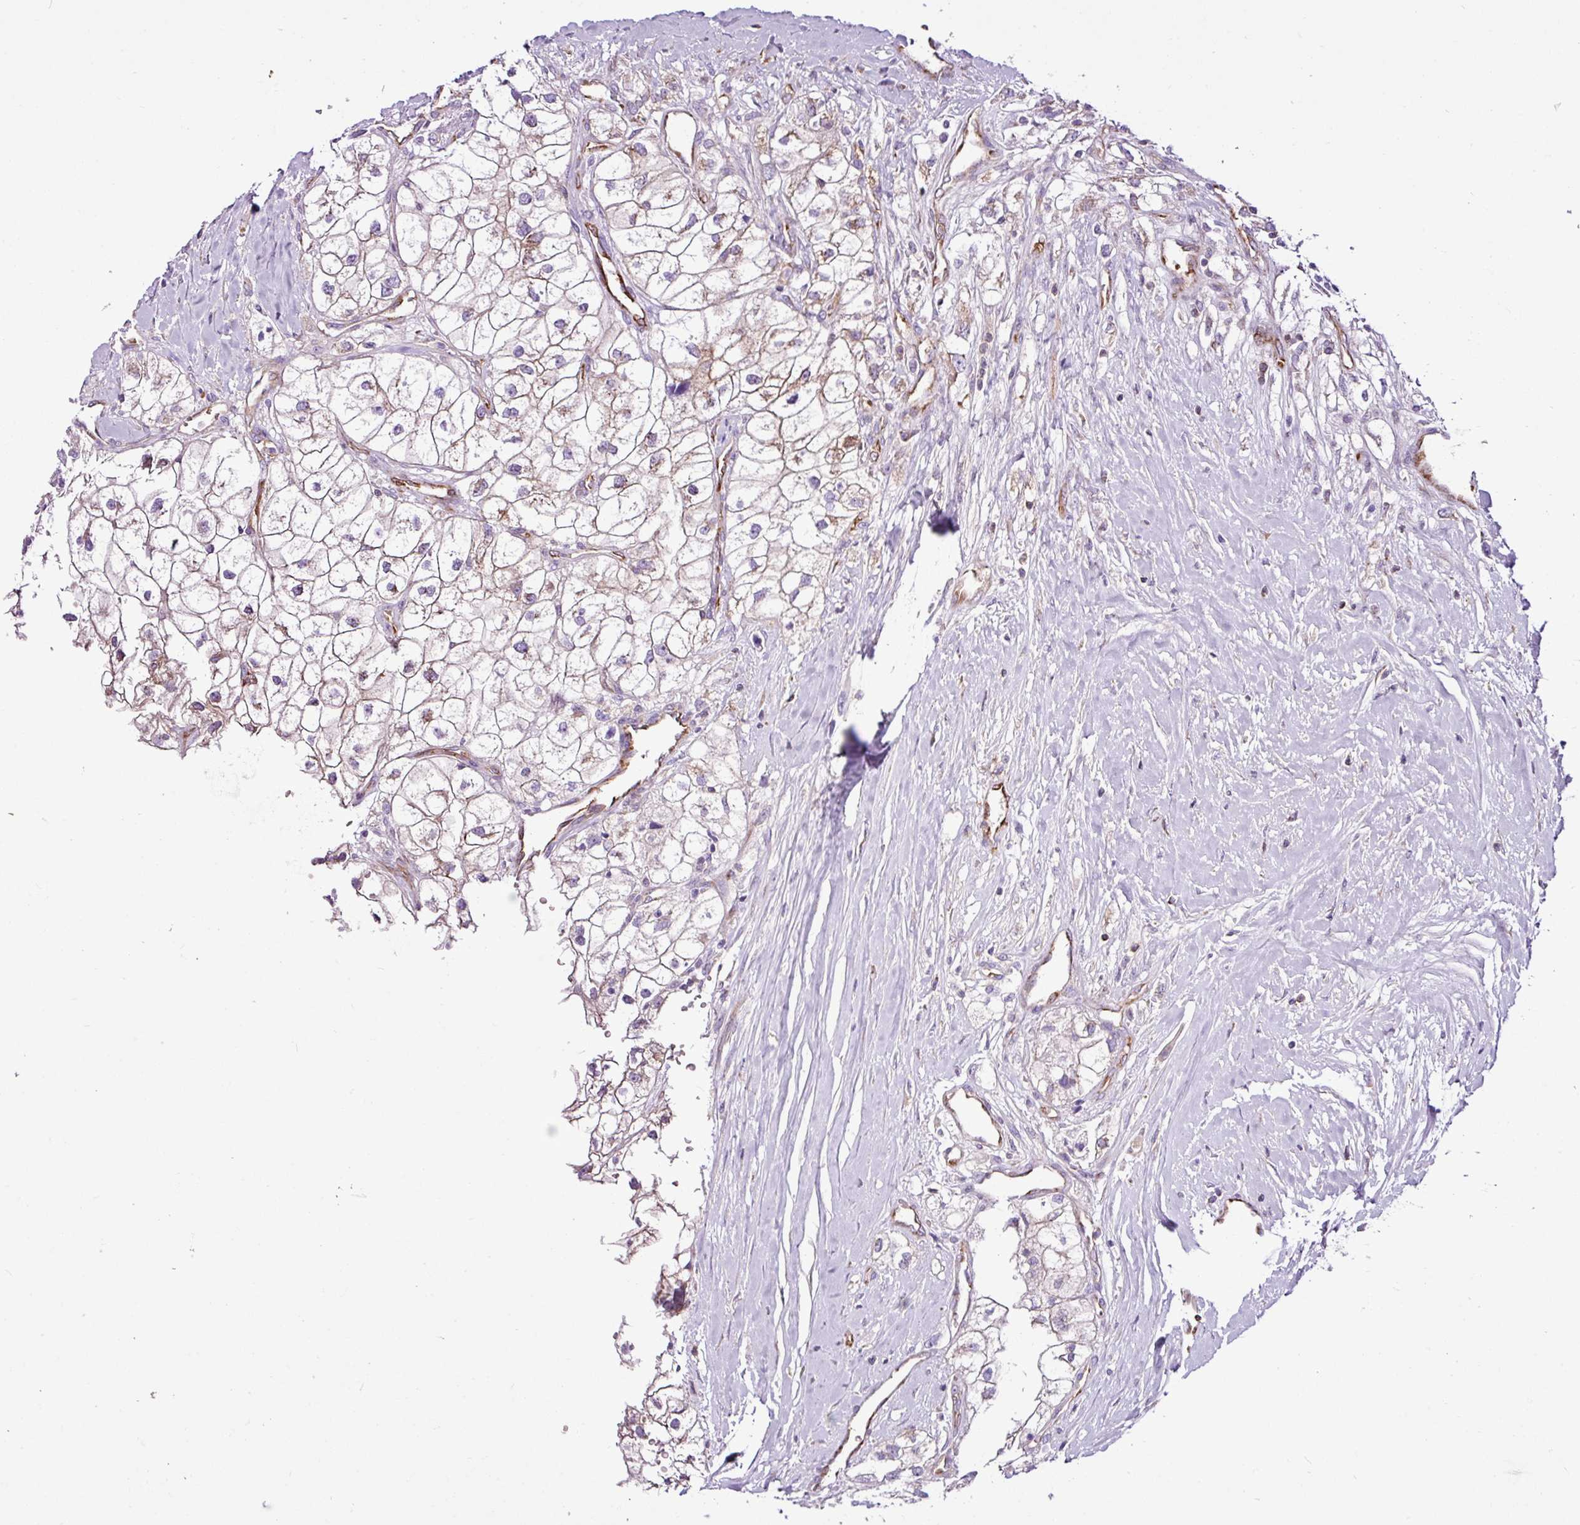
{"staining": {"intensity": "negative", "quantity": "none", "location": "none"}, "tissue": "renal cancer", "cell_type": "Tumor cells", "image_type": "cancer", "snomed": [{"axis": "morphology", "description": "Adenocarcinoma, NOS"}, {"axis": "topography", "description": "Kidney"}], "caption": "Histopathology image shows no significant protein positivity in tumor cells of renal cancer (adenocarcinoma).", "gene": "EME2", "patient": {"sex": "male", "age": 59}}